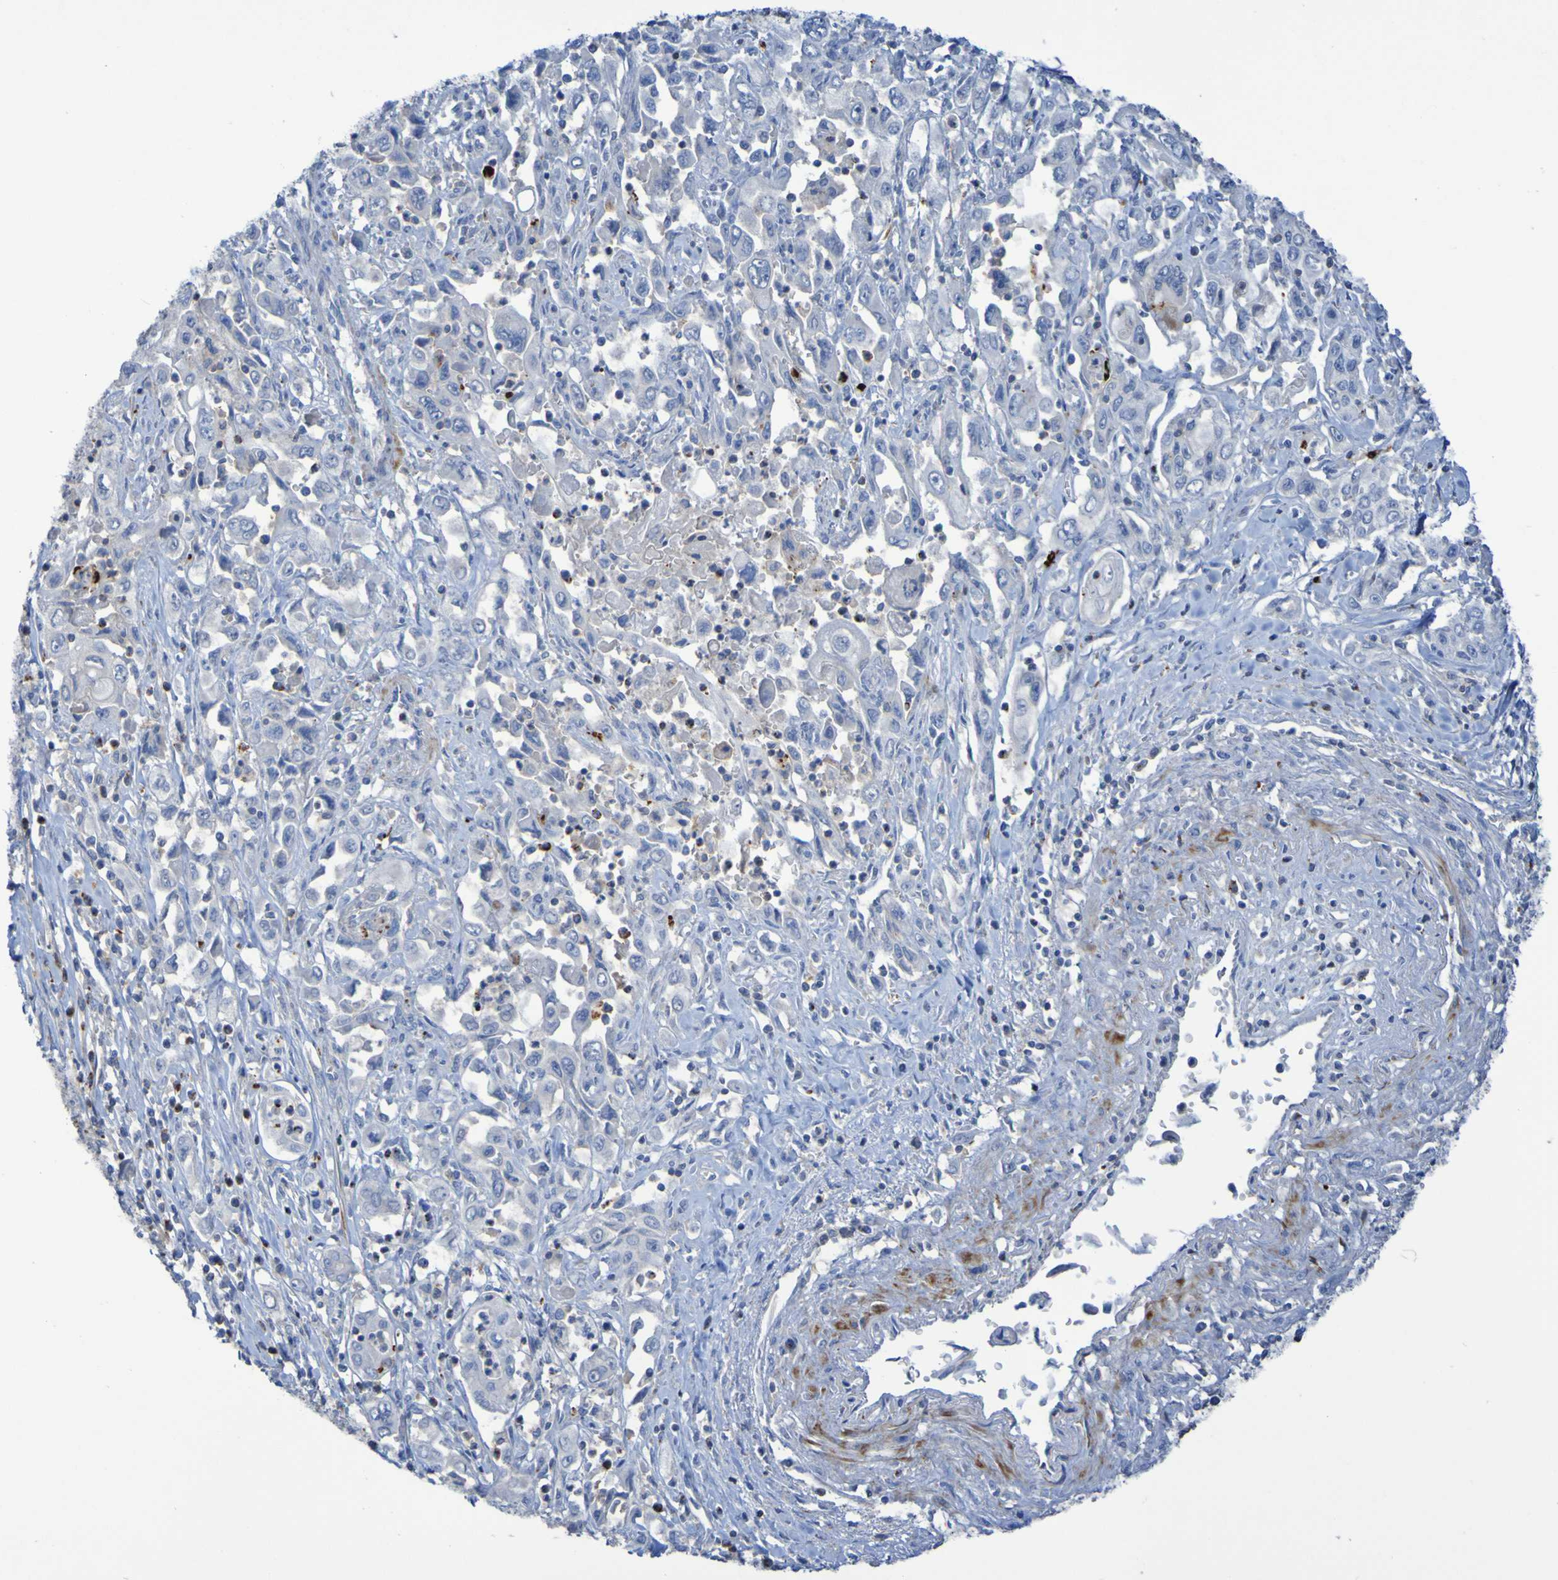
{"staining": {"intensity": "negative", "quantity": "none", "location": "none"}, "tissue": "pancreatic cancer", "cell_type": "Tumor cells", "image_type": "cancer", "snomed": [{"axis": "morphology", "description": "Adenocarcinoma, NOS"}, {"axis": "topography", "description": "Pancreas"}], "caption": "Immunohistochemistry micrograph of human pancreatic adenocarcinoma stained for a protein (brown), which exhibits no staining in tumor cells.", "gene": "RNF182", "patient": {"sex": "male", "age": 70}}